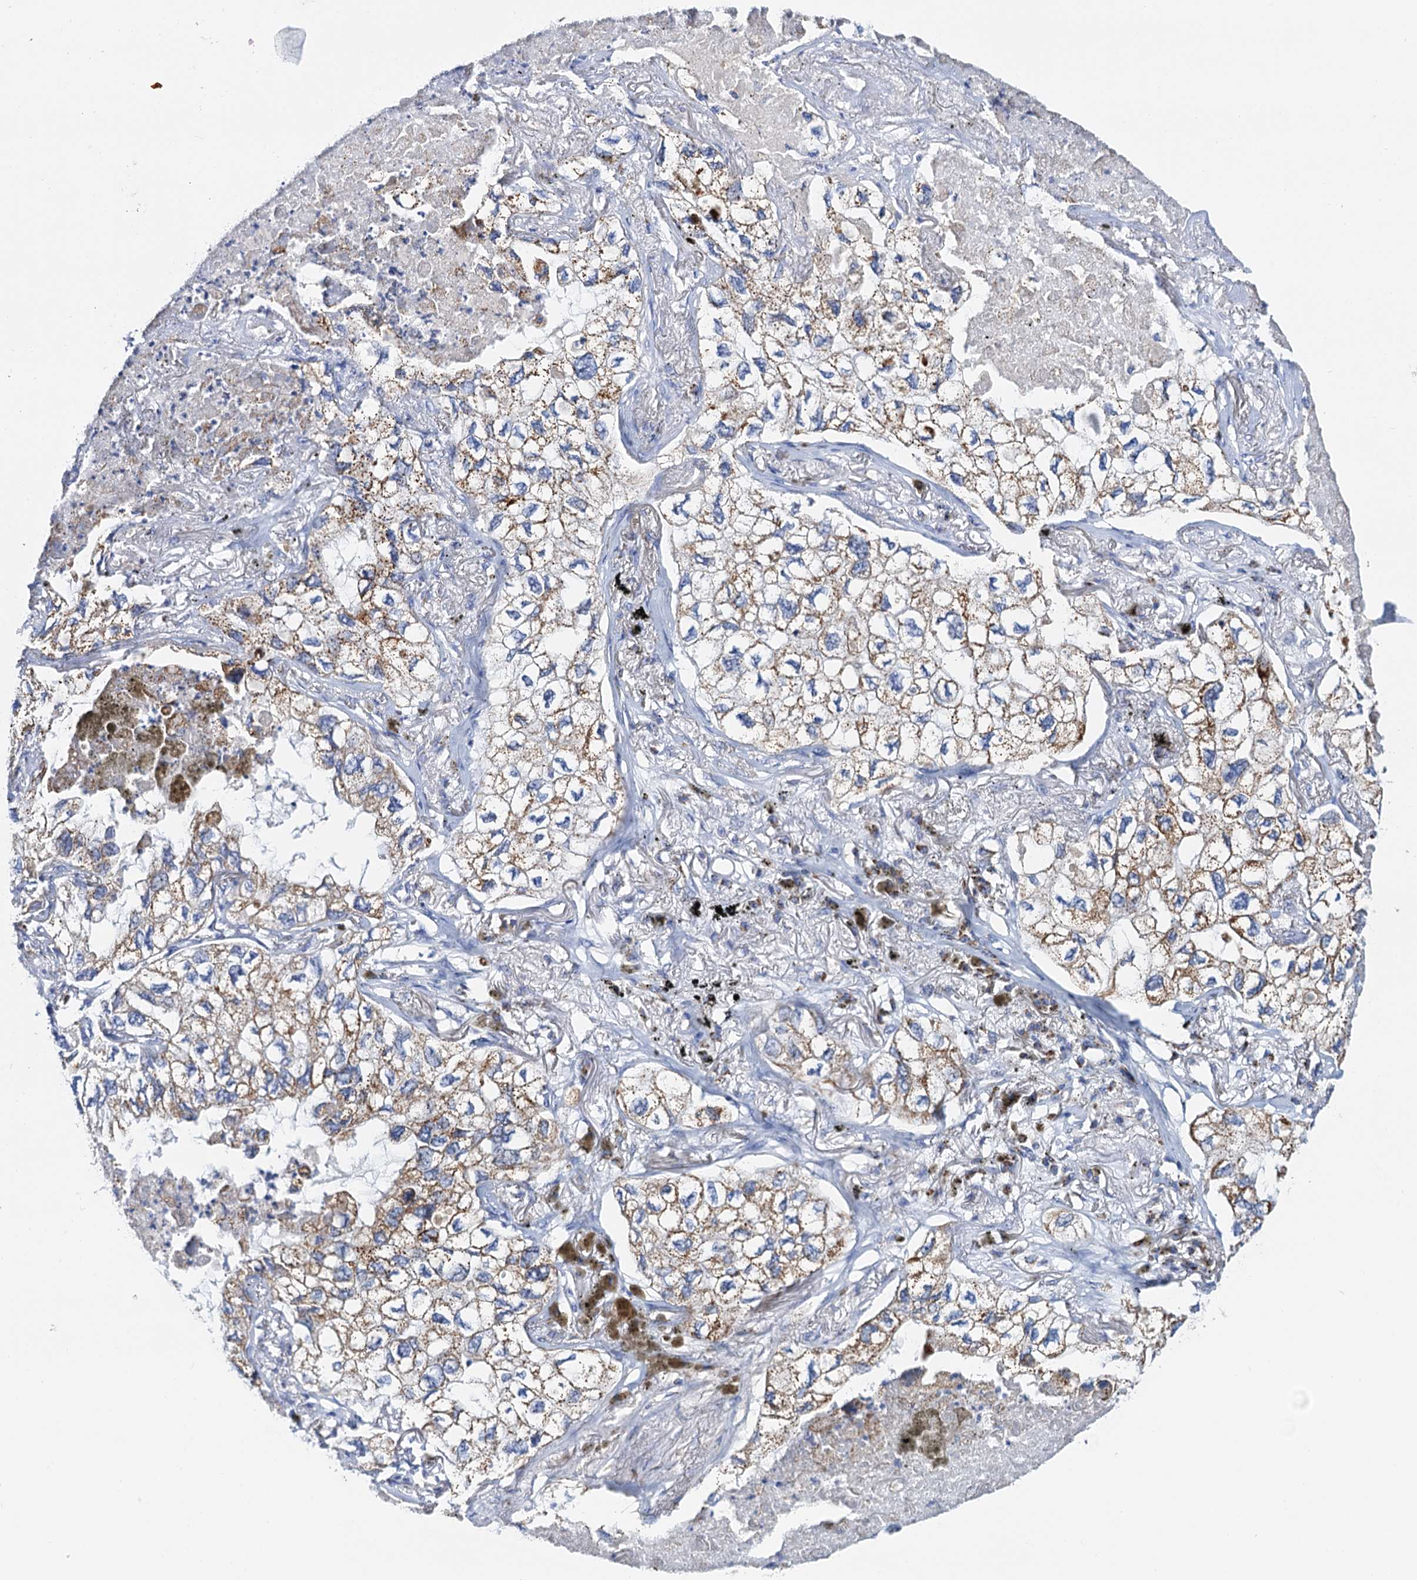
{"staining": {"intensity": "moderate", "quantity": ">75%", "location": "cytoplasmic/membranous"}, "tissue": "lung cancer", "cell_type": "Tumor cells", "image_type": "cancer", "snomed": [{"axis": "morphology", "description": "Adenocarcinoma, NOS"}, {"axis": "topography", "description": "Lung"}], "caption": "Tumor cells display moderate cytoplasmic/membranous expression in about >75% of cells in adenocarcinoma (lung).", "gene": "C2CD3", "patient": {"sex": "male", "age": 65}}